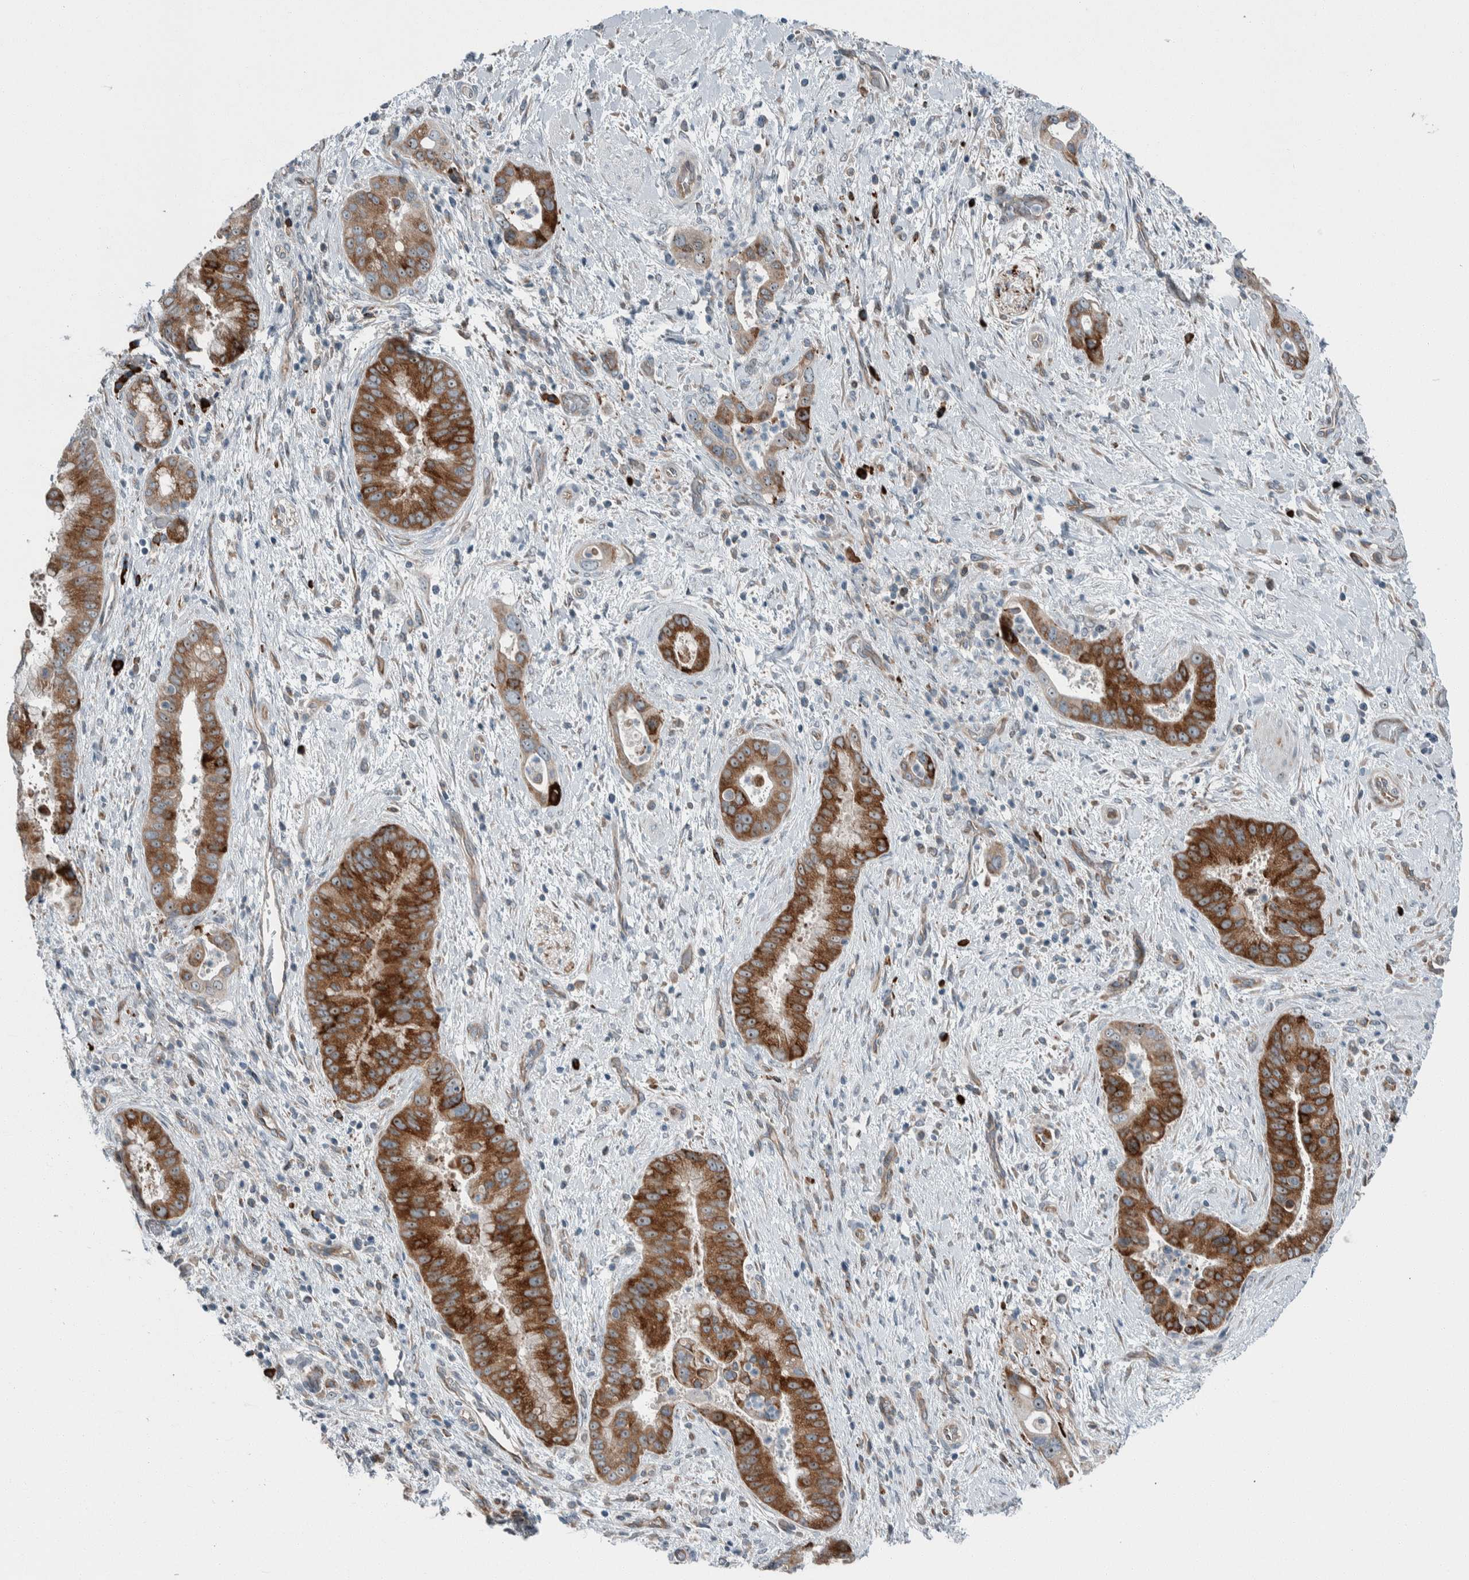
{"staining": {"intensity": "strong", "quantity": ">75%", "location": "cytoplasmic/membranous"}, "tissue": "liver cancer", "cell_type": "Tumor cells", "image_type": "cancer", "snomed": [{"axis": "morphology", "description": "Cholangiocarcinoma"}, {"axis": "topography", "description": "Liver"}], "caption": "IHC staining of liver cholangiocarcinoma, which demonstrates high levels of strong cytoplasmic/membranous expression in about >75% of tumor cells indicating strong cytoplasmic/membranous protein staining. The staining was performed using DAB (3,3'-diaminobenzidine) (brown) for protein detection and nuclei were counterstained in hematoxylin (blue).", "gene": "USP25", "patient": {"sex": "female", "age": 54}}